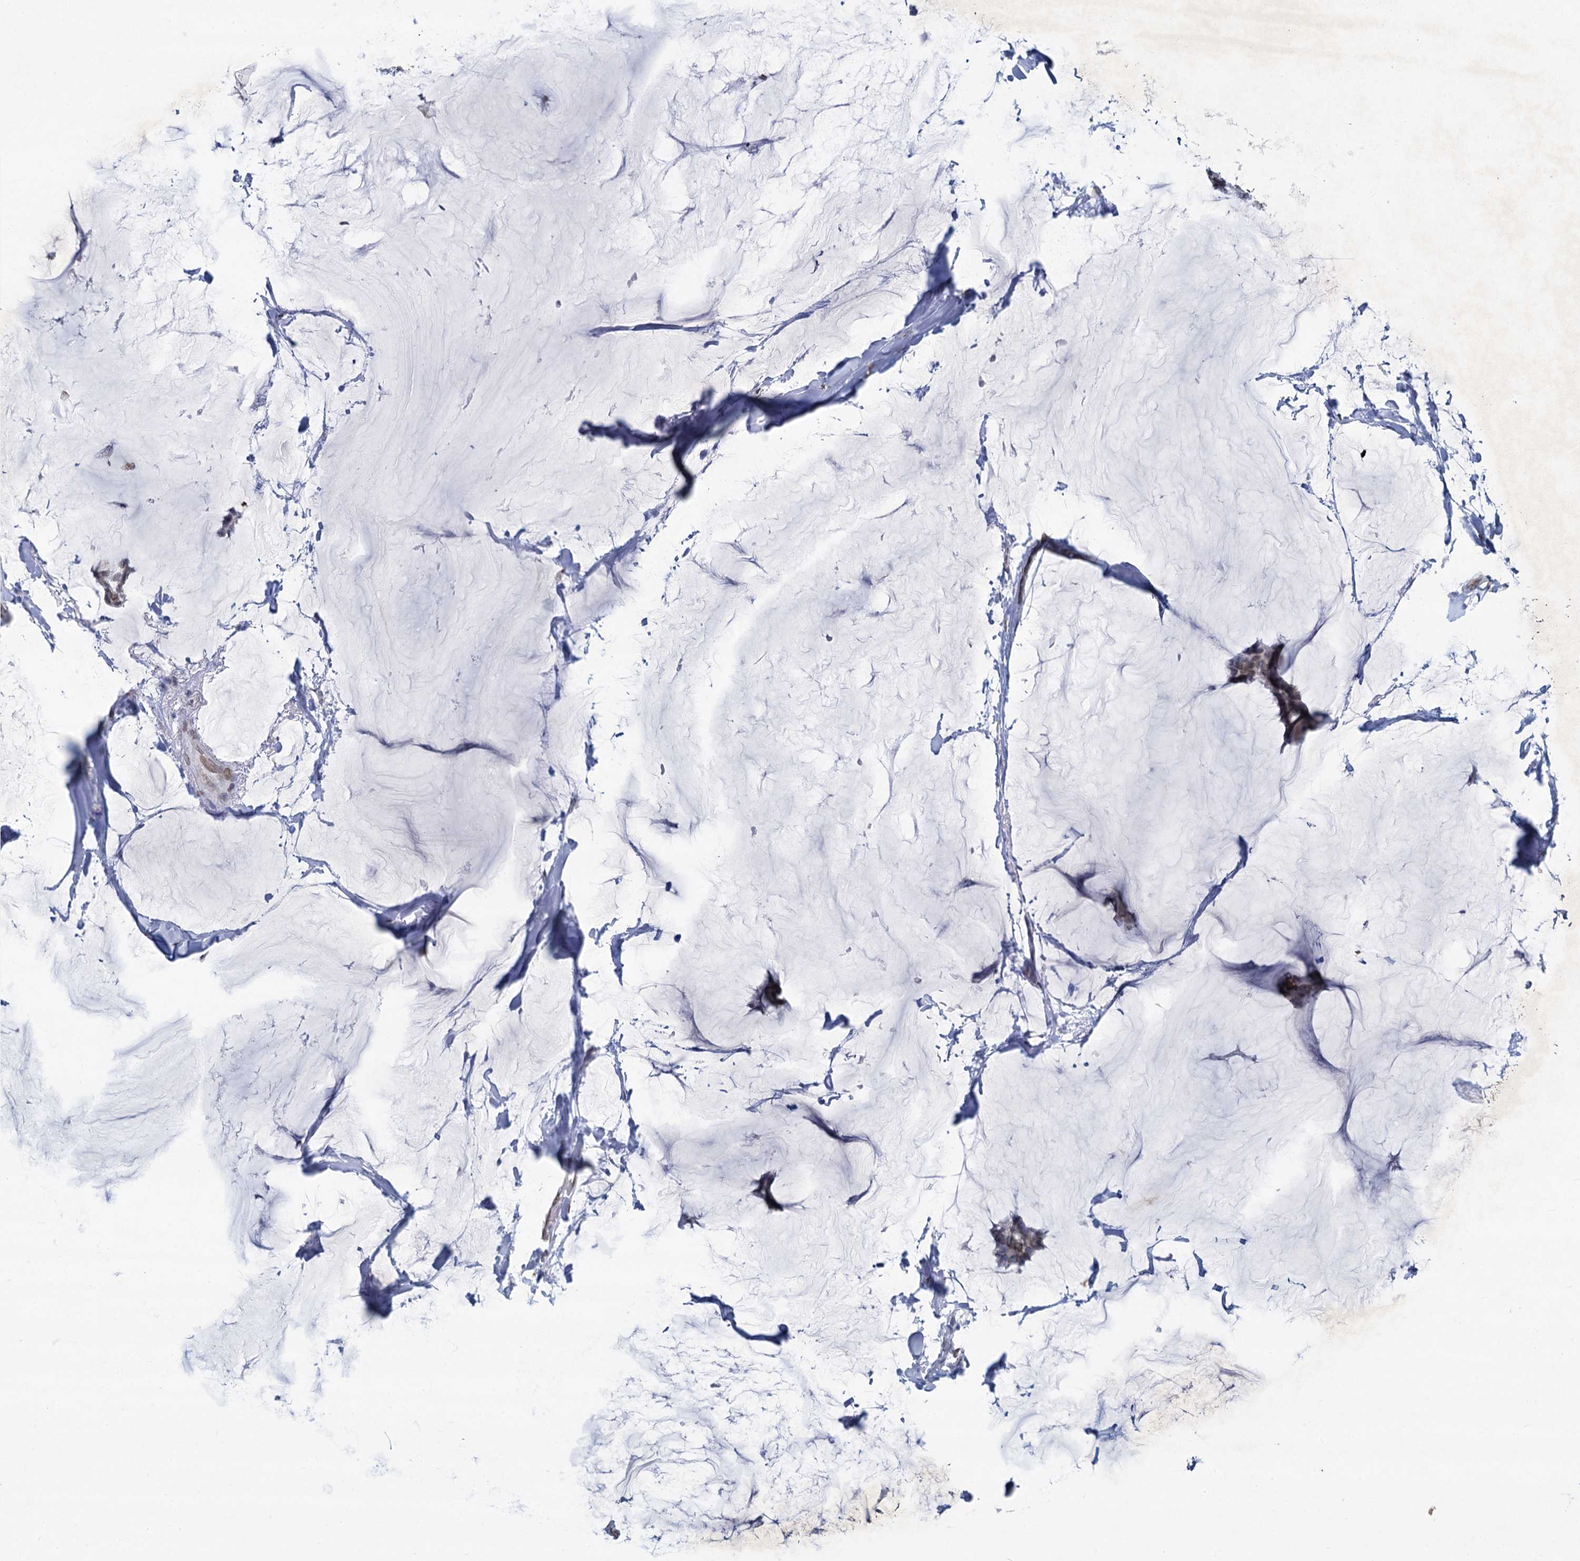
{"staining": {"intensity": "weak", "quantity": "25%-75%", "location": "nuclear"}, "tissue": "breast cancer", "cell_type": "Tumor cells", "image_type": "cancer", "snomed": [{"axis": "morphology", "description": "Duct carcinoma"}, {"axis": "topography", "description": "Breast"}], "caption": "An immunohistochemistry (IHC) photomicrograph of neoplastic tissue is shown. Protein staining in brown highlights weak nuclear positivity in breast cancer (intraductal carcinoma) within tumor cells.", "gene": "PRSS35", "patient": {"sex": "female", "age": 93}}